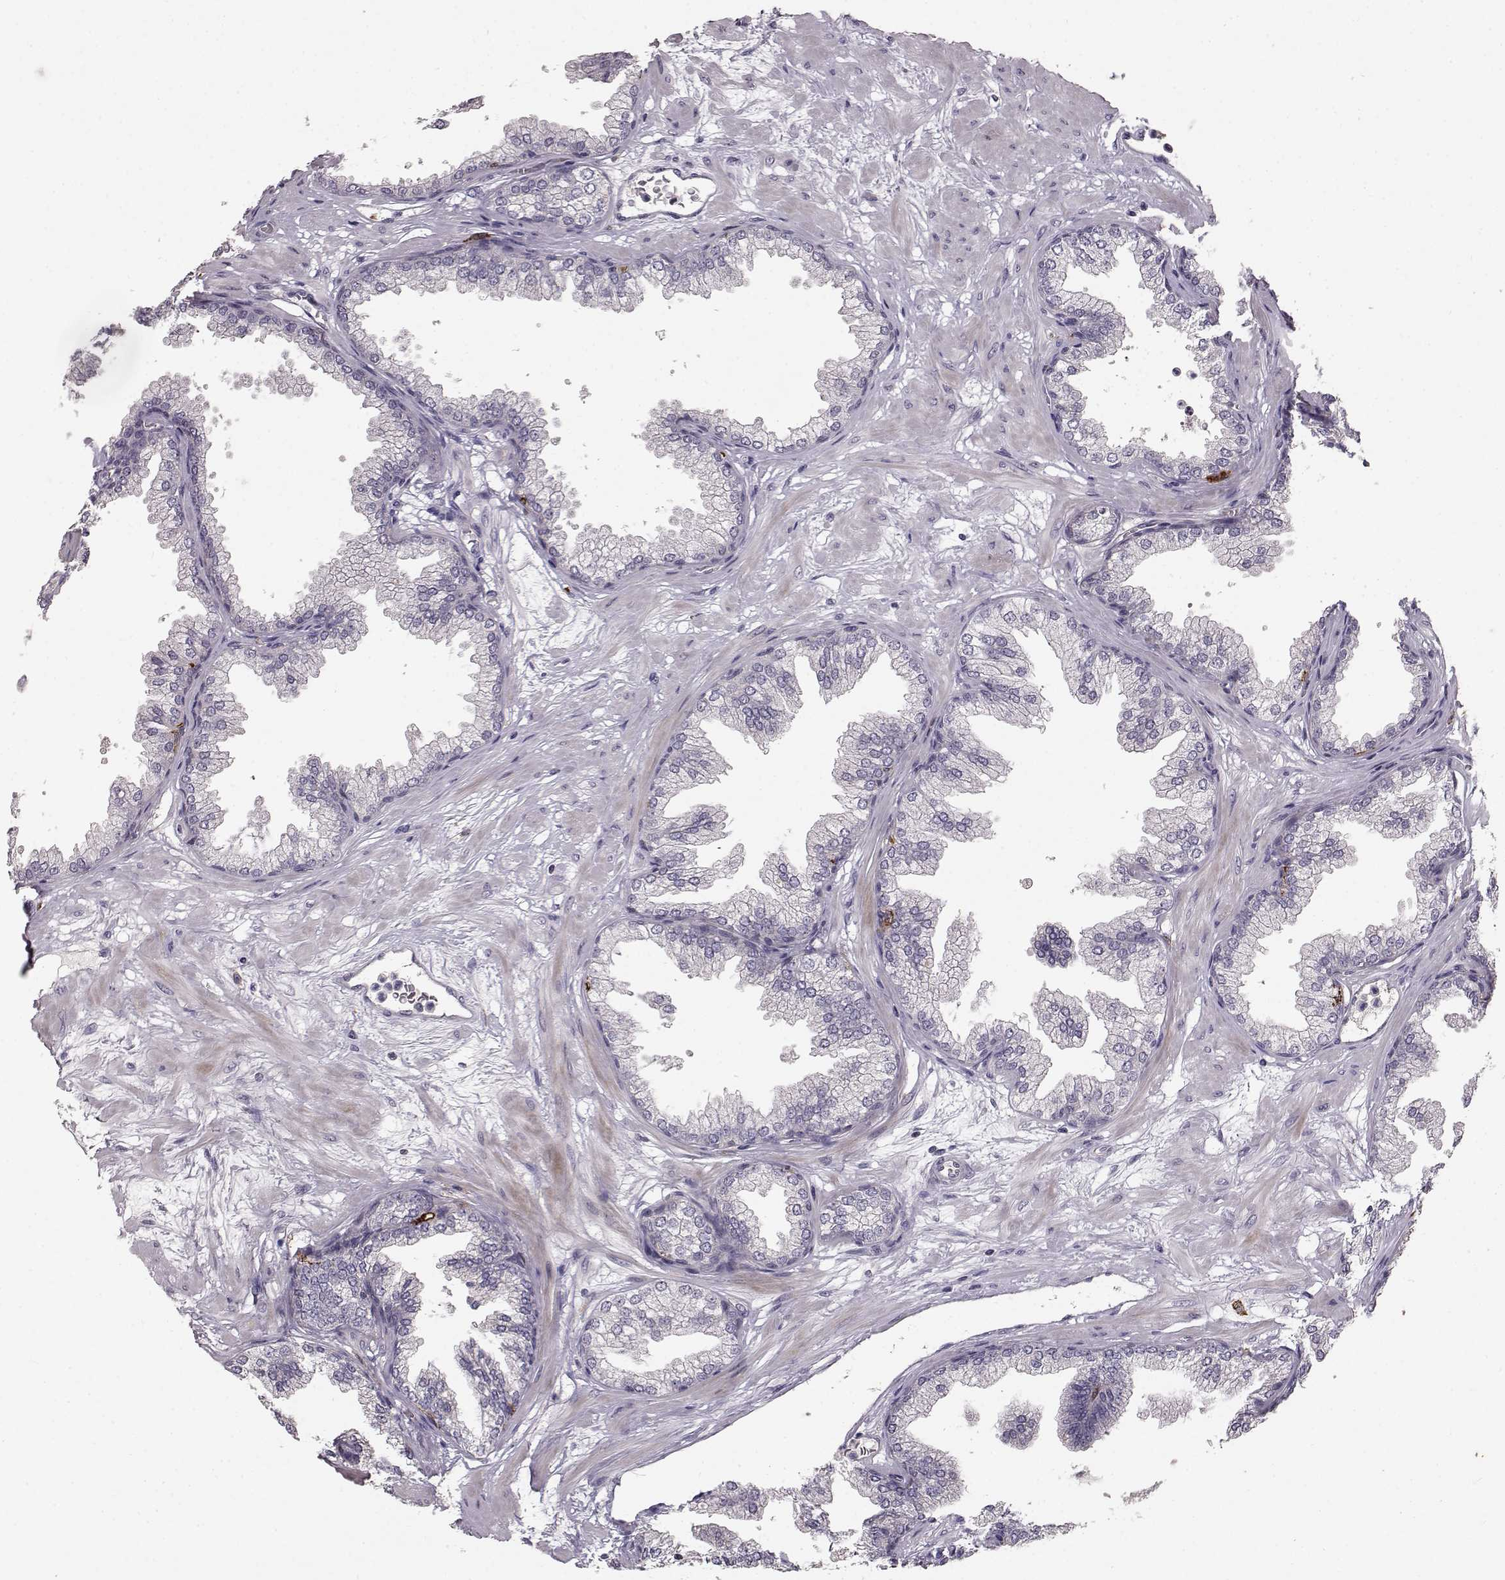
{"staining": {"intensity": "negative", "quantity": "none", "location": "none"}, "tissue": "prostate", "cell_type": "Glandular cells", "image_type": "normal", "snomed": [{"axis": "morphology", "description": "Normal tissue, NOS"}, {"axis": "topography", "description": "Prostate"}], "caption": "This is a photomicrograph of IHC staining of normal prostate, which shows no expression in glandular cells. (DAB (3,3'-diaminobenzidine) immunohistochemistry (IHC) visualized using brightfield microscopy, high magnification).", "gene": "CCNF", "patient": {"sex": "male", "age": 37}}